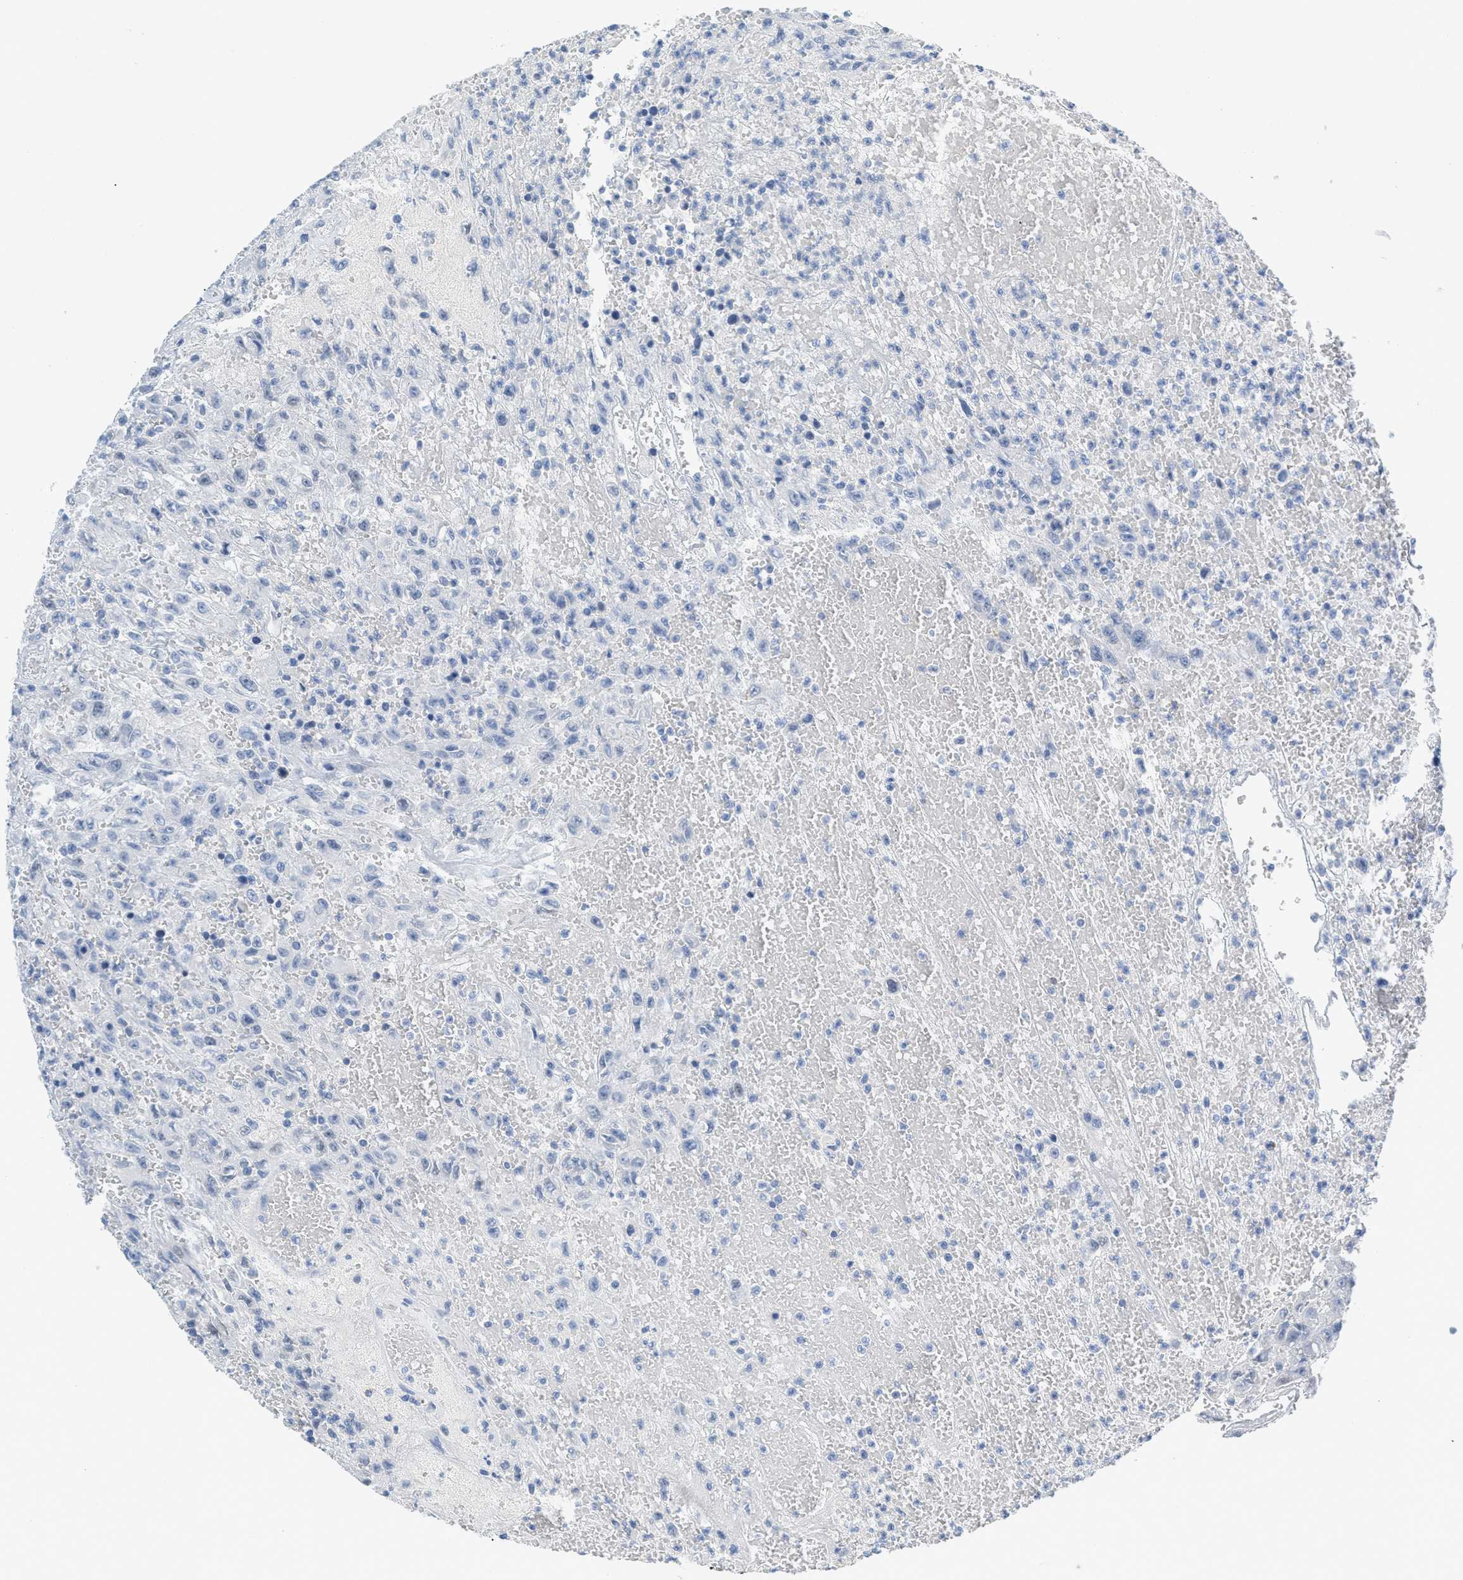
{"staining": {"intensity": "negative", "quantity": "none", "location": "none"}, "tissue": "urothelial cancer", "cell_type": "Tumor cells", "image_type": "cancer", "snomed": [{"axis": "morphology", "description": "Urothelial carcinoma, High grade"}, {"axis": "topography", "description": "Urinary bladder"}], "caption": "High power microscopy photomicrograph of an immunohistochemistry (IHC) histopathology image of urothelial cancer, revealing no significant staining in tumor cells.", "gene": "HSF2", "patient": {"sex": "male", "age": 46}}